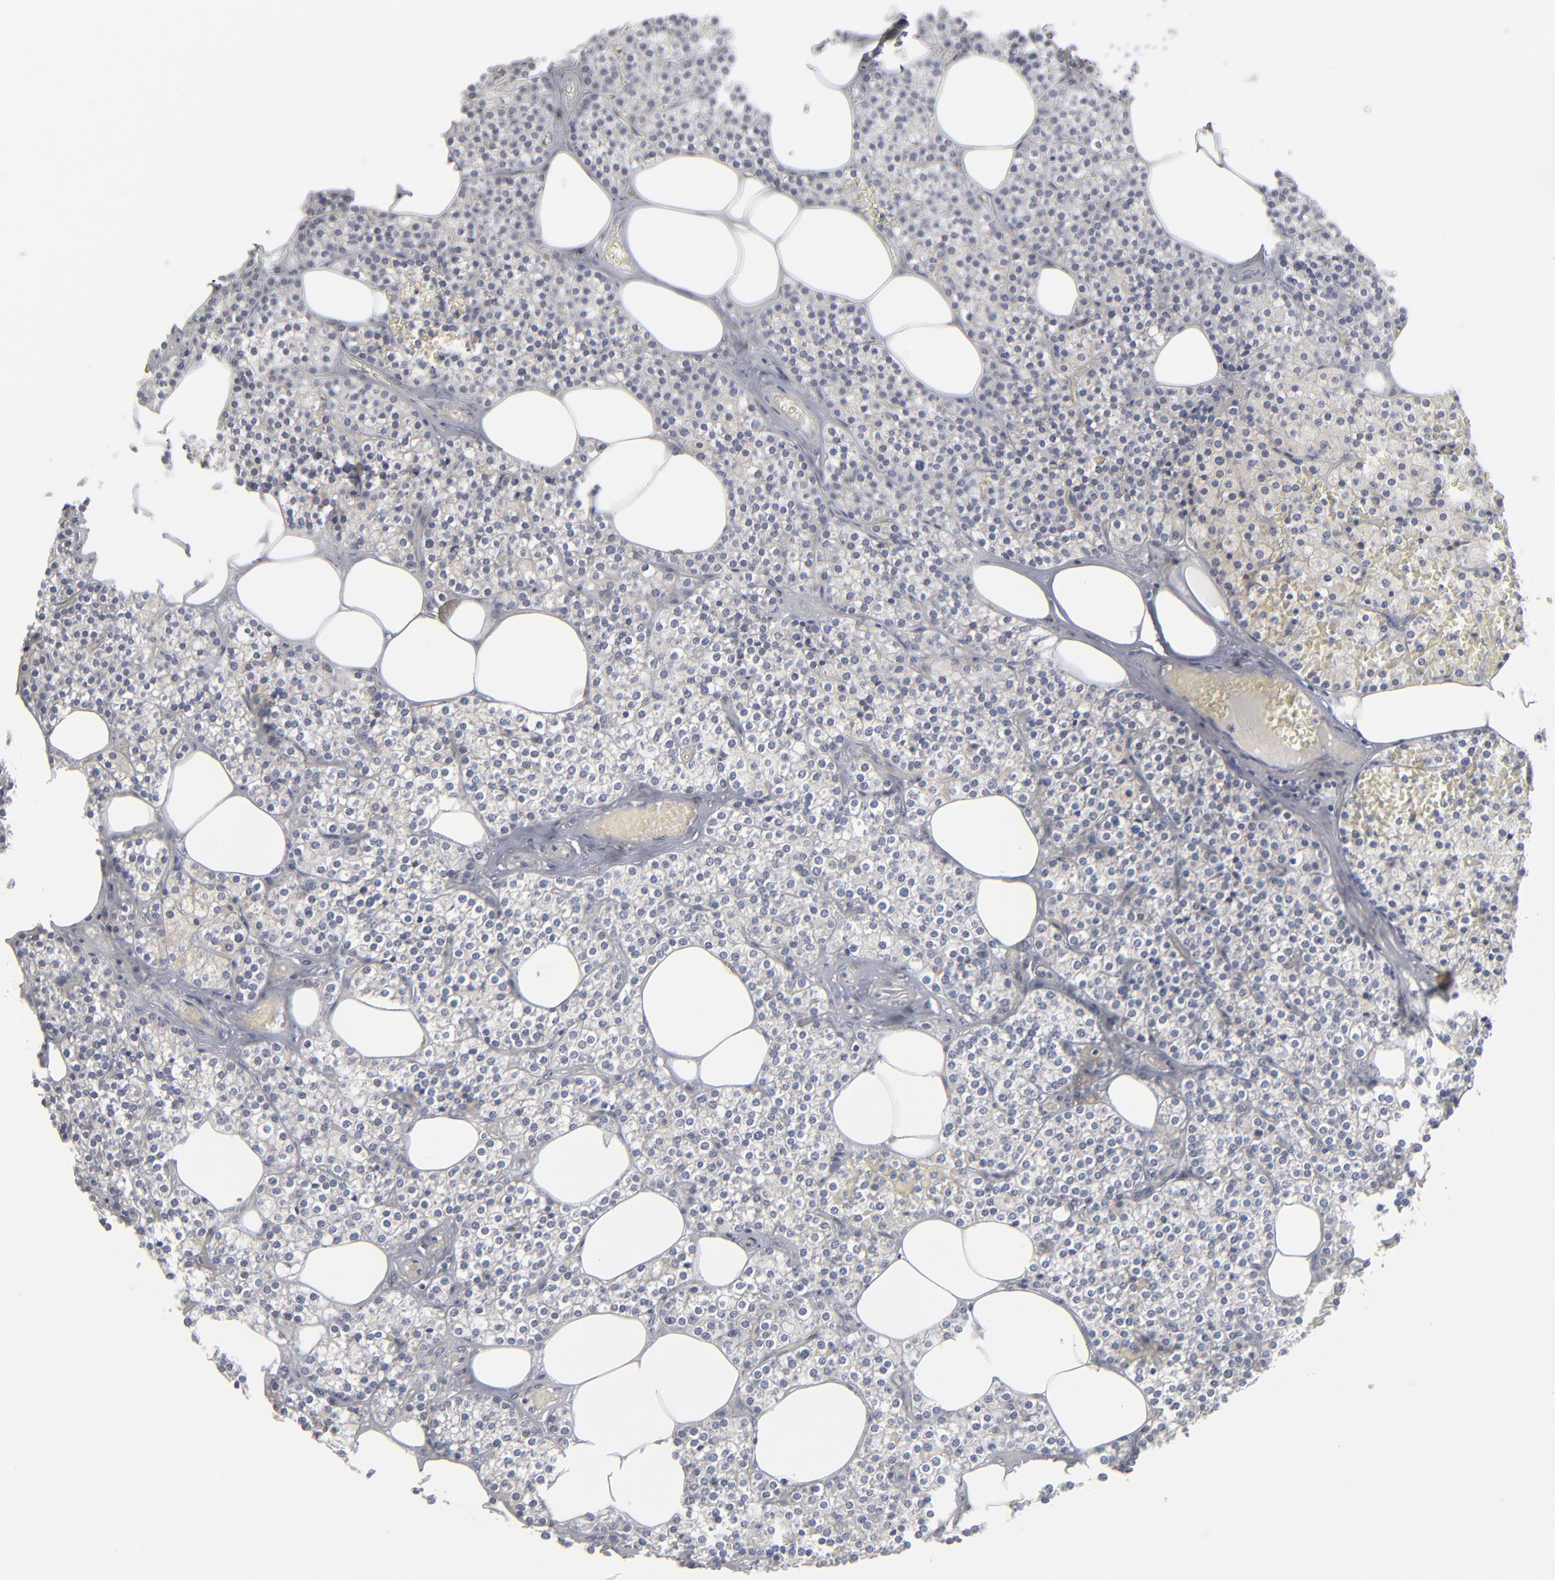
{"staining": {"intensity": "negative", "quantity": "none", "location": "none"}, "tissue": "parathyroid gland", "cell_type": "Glandular cells", "image_type": "normal", "snomed": [{"axis": "morphology", "description": "Normal tissue, NOS"}, {"axis": "topography", "description": "Parathyroid gland"}], "caption": "A histopathology image of human parathyroid gland is negative for staining in glandular cells.", "gene": "RPH3A", "patient": {"sex": "male", "age": 51}}